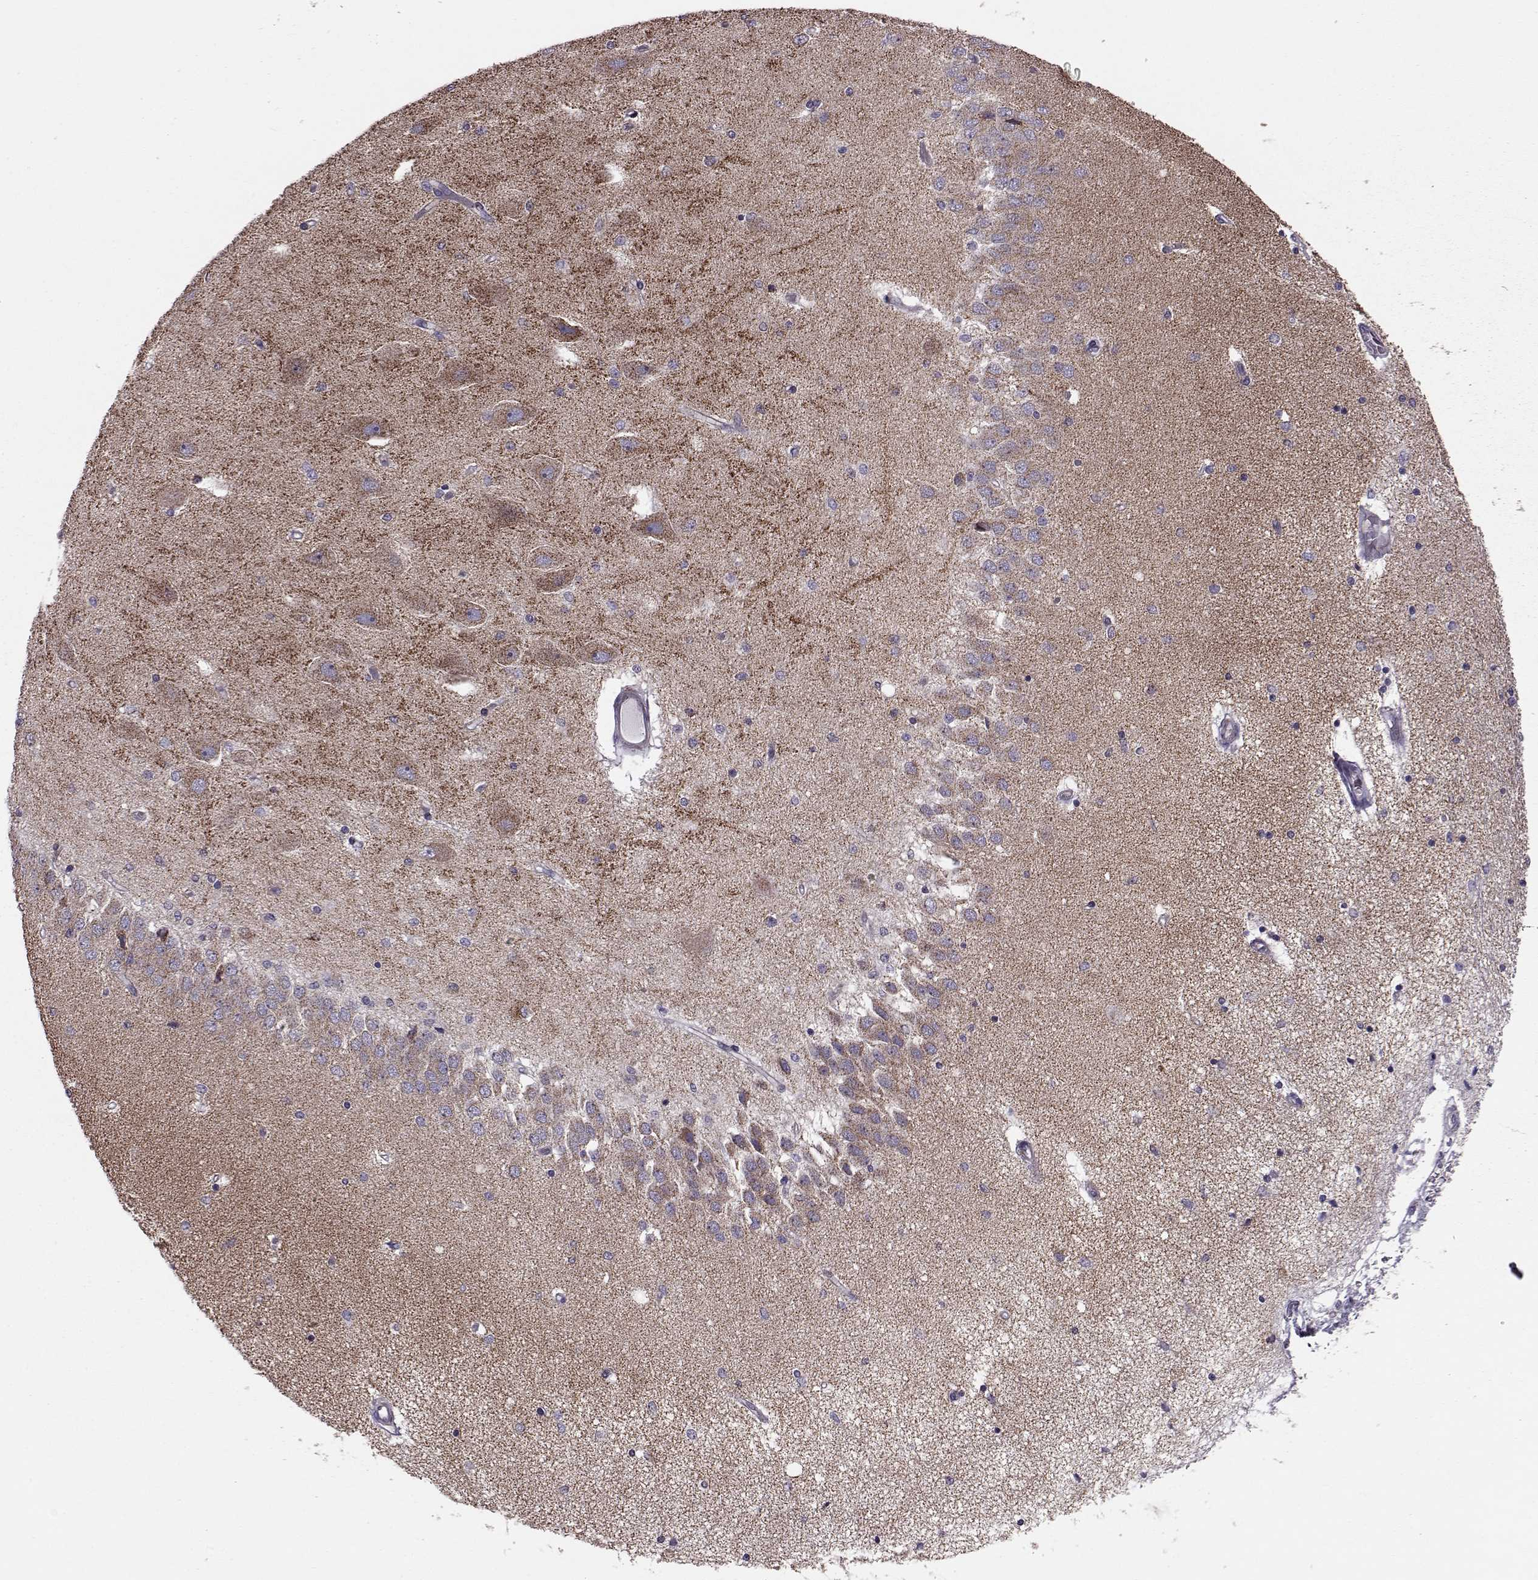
{"staining": {"intensity": "moderate", "quantity": "<25%", "location": "cytoplasmic/membranous"}, "tissue": "hippocampus", "cell_type": "Glial cells", "image_type": "normal", "snomed": [{"axis": "morphology", "description": "Normal tissue, NOS"}, {"axis": "topography", "description": "Hippocampus"}], "caption": "Approximately <25% of glial cells in unremarkable hippocampus demonstrate moderate cytoplasmic/membranous protein expression as visualized by brown immunohistochemical staining.", "gene": "ATP5MF", "patient": {"sex": "female", "age": 54}}